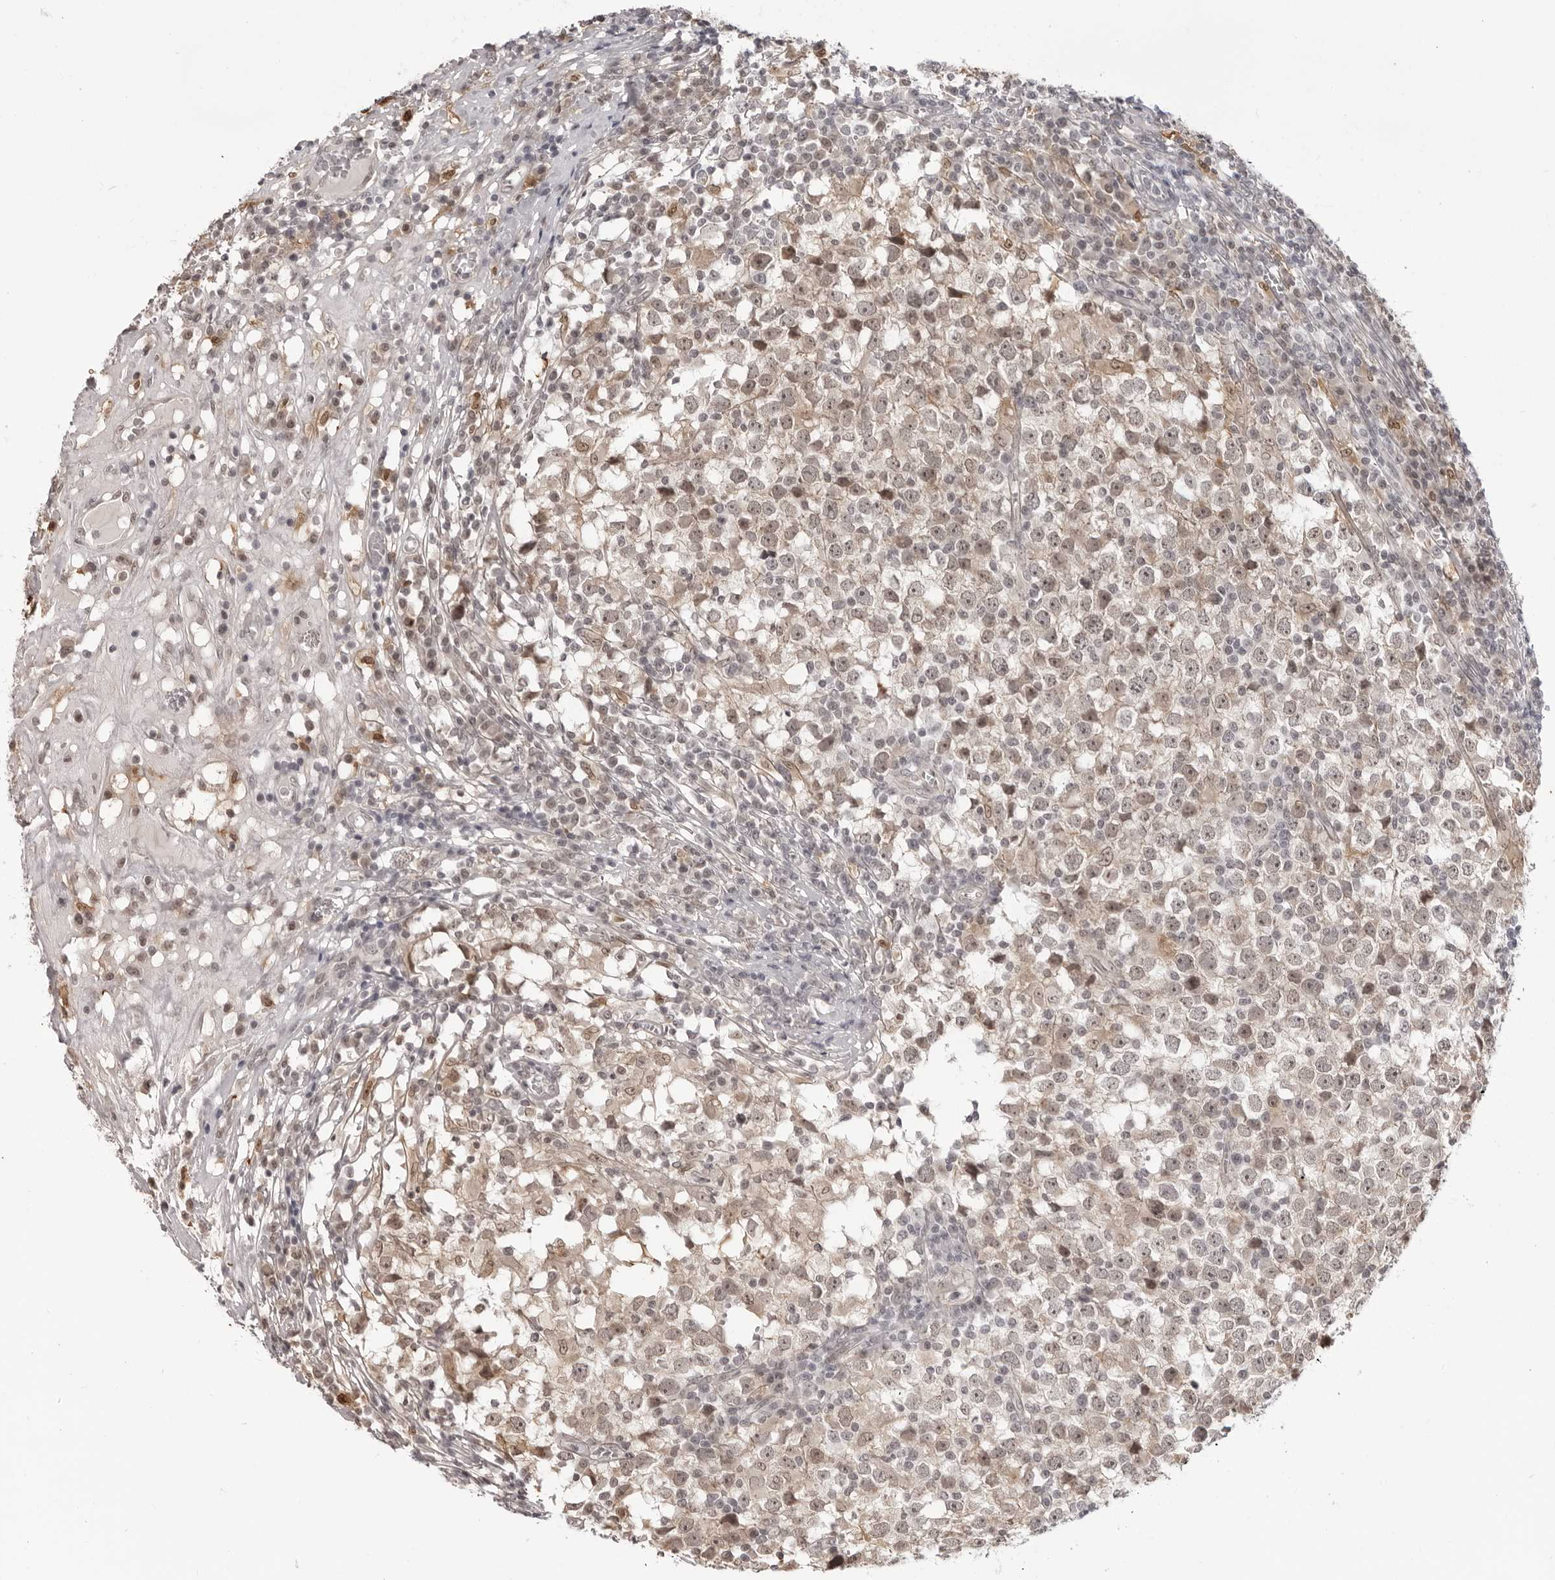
{"staining": {"intensity": "weak", "quantity": ">75%", "location": "nuclear"}, "tissue": "testis cancer", "cell_type": "Tumor cells", "image_type": "cancer", "snomed": [{"axis": "morphology", "description": "Seminoma, NOS"}, {"axis": "topography", "description": "Testis"}], "caption": "This image exhibits immunohistochemistry staining of testis seminoma, with low weak nuclear expression in approximately >75% of tumor cells.", "gene": "SRGAP2", "patient": {"sex": "male", "age": 65}}